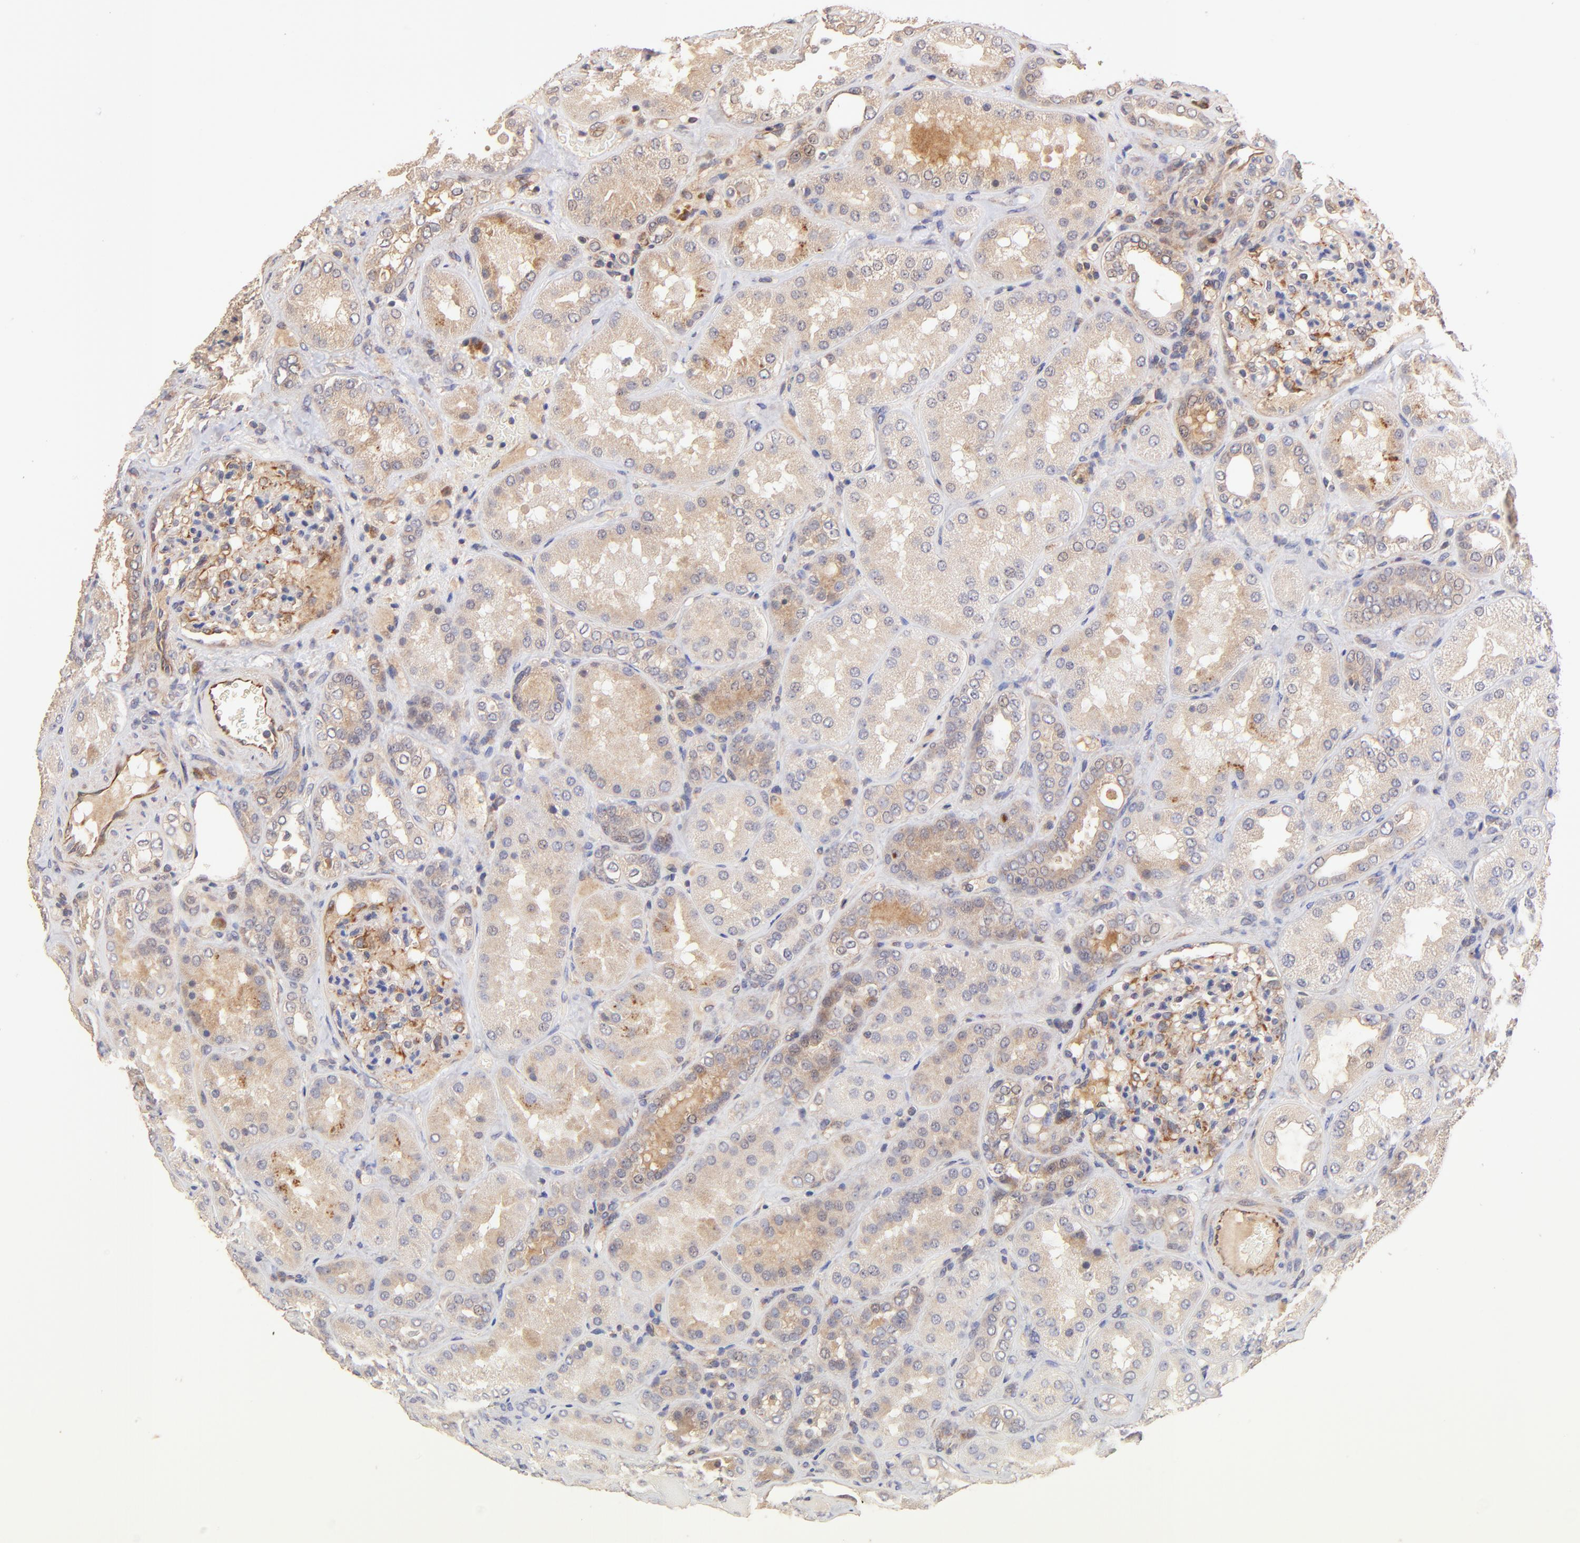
{"staining": {"intensity": "moderate", "quantity": "25%-75%", "location": "cytoplasmic/membranous"}, "tissue": "kidney", "cell_type": "Cells in glomeruli", "image_type": "normal", "snomed": [{"axis": "morphology", "description": "Normal tissue, NOS"}, {"axis": "topography", "description": "Kidney"}], "caption": "Brown immunohistochemical staining in normal kidney demonstrates moderate cytoplasmic/membranous positivity in approximately 25%-75% of cells in glomeruli.", "gene": "TNFAIP3", "patient": {"sex": "female", "age": 56}}